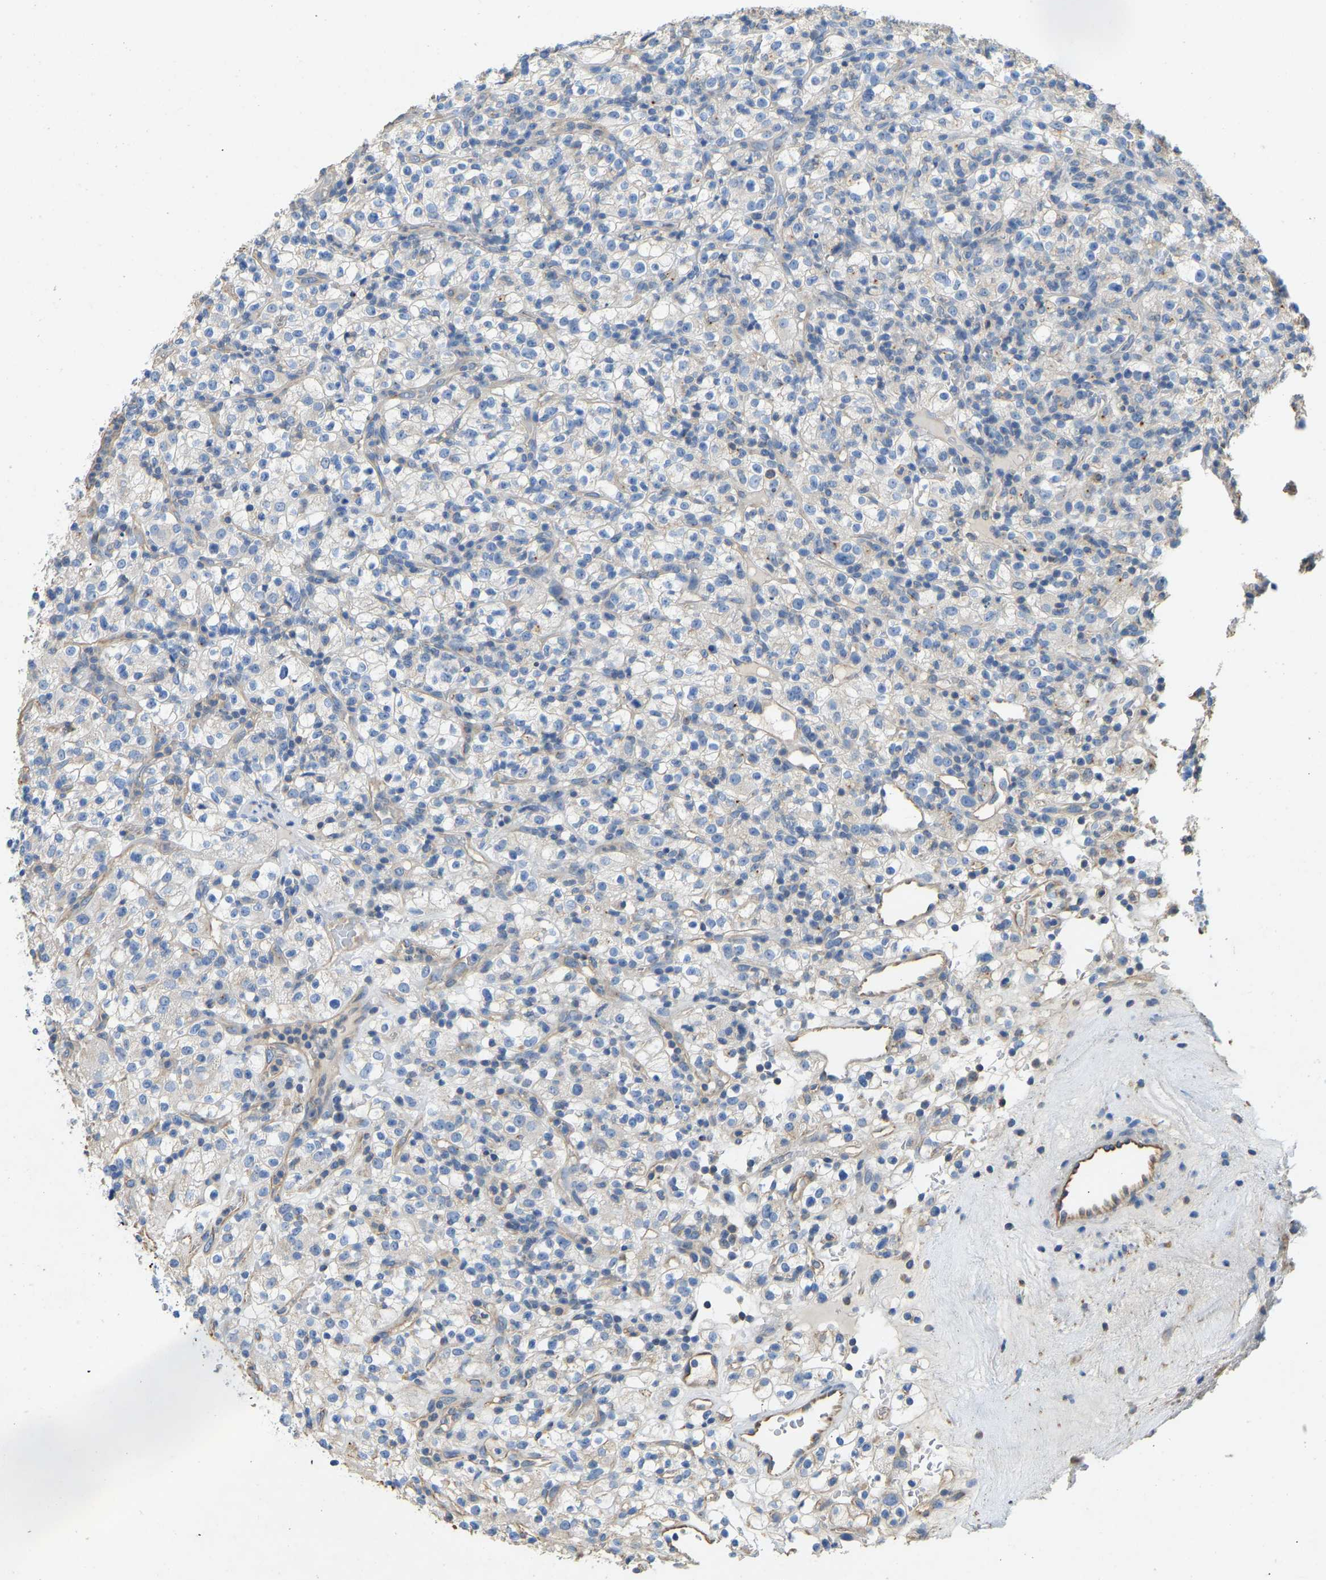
{"staining": {"intensity": "weak", "quantity": "<25%", "location": "cytoplasmic/membranous"}, "tissue": "renal cancer", "cell_type": "Tumor cells", "image_type": "cancer", "snomed": [{"axis": "morphology", "description": "Normal tissue, NOS"}, {"axis": "morphology", "description": "Adenocarcinoma, NOS"}, {"axis": "topography", "description": "Kidney"}], "caption": "Immunohistochemistry of human adenocarcinoma (renal) reveals no positivity in tumor cells.", "gene": "TECTA", "patient": {"sex": "female", "age": 72}}